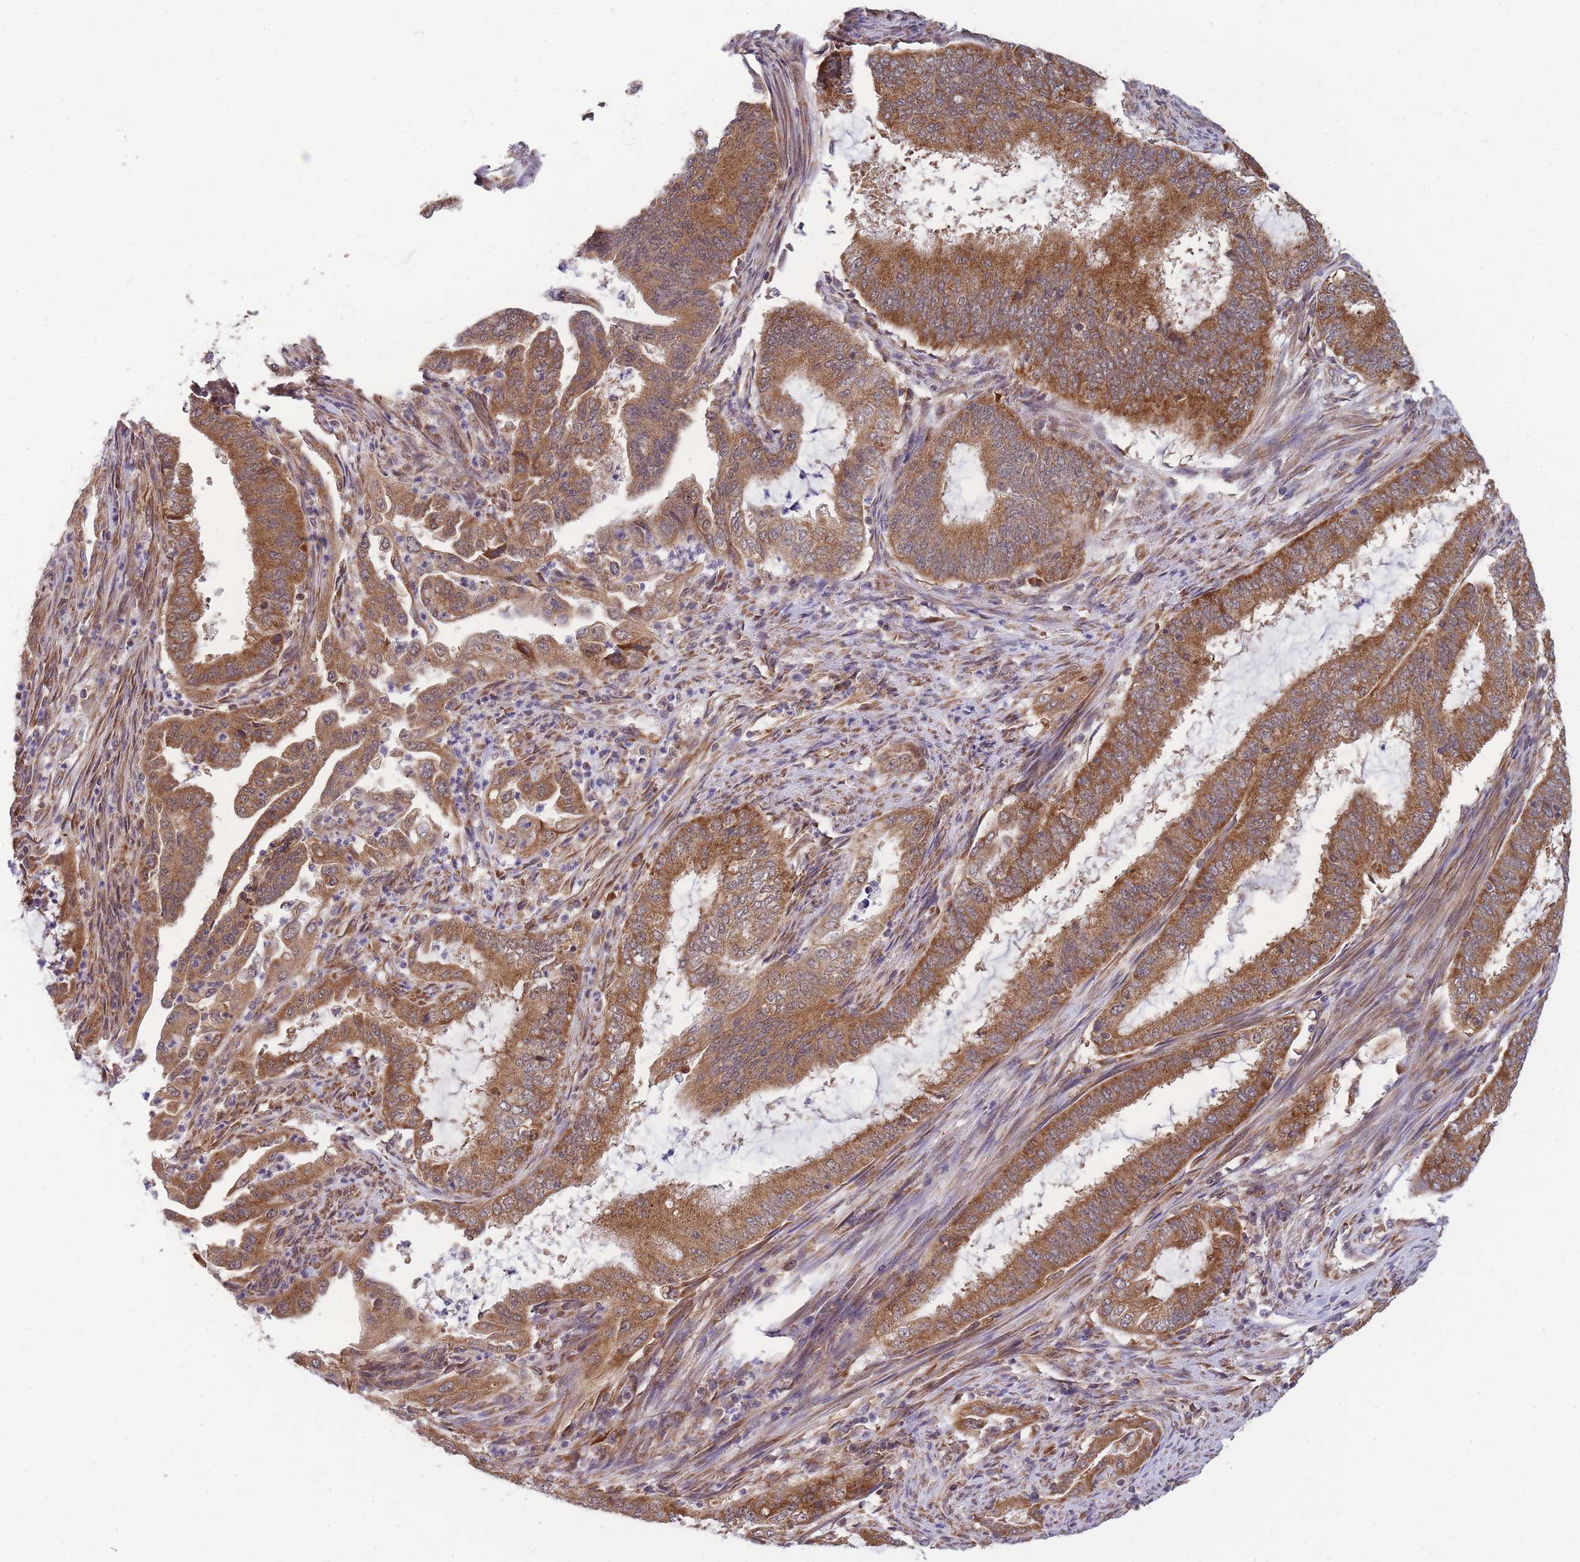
{"staining": {"intensity": "strong", "quantity": ">75%", "location": "cytoplasmic/membranous"}, "tissue": "endometrial cancer", "cell_type": "Tumor cells", "image_type": "cancer", "snomed": [{"axis": "morphology", "description": "Adenocarcinoma, NOS"}, {"axis": "topography", "description": "Endometrium"}], "caption": "Strong cytoplasmic/membranous staining is seen in about >75% of tumor cells in endometrial adenocarcinoma.", "gene": "MRPL23", "patient": {"sex": "female", "age": 51}}